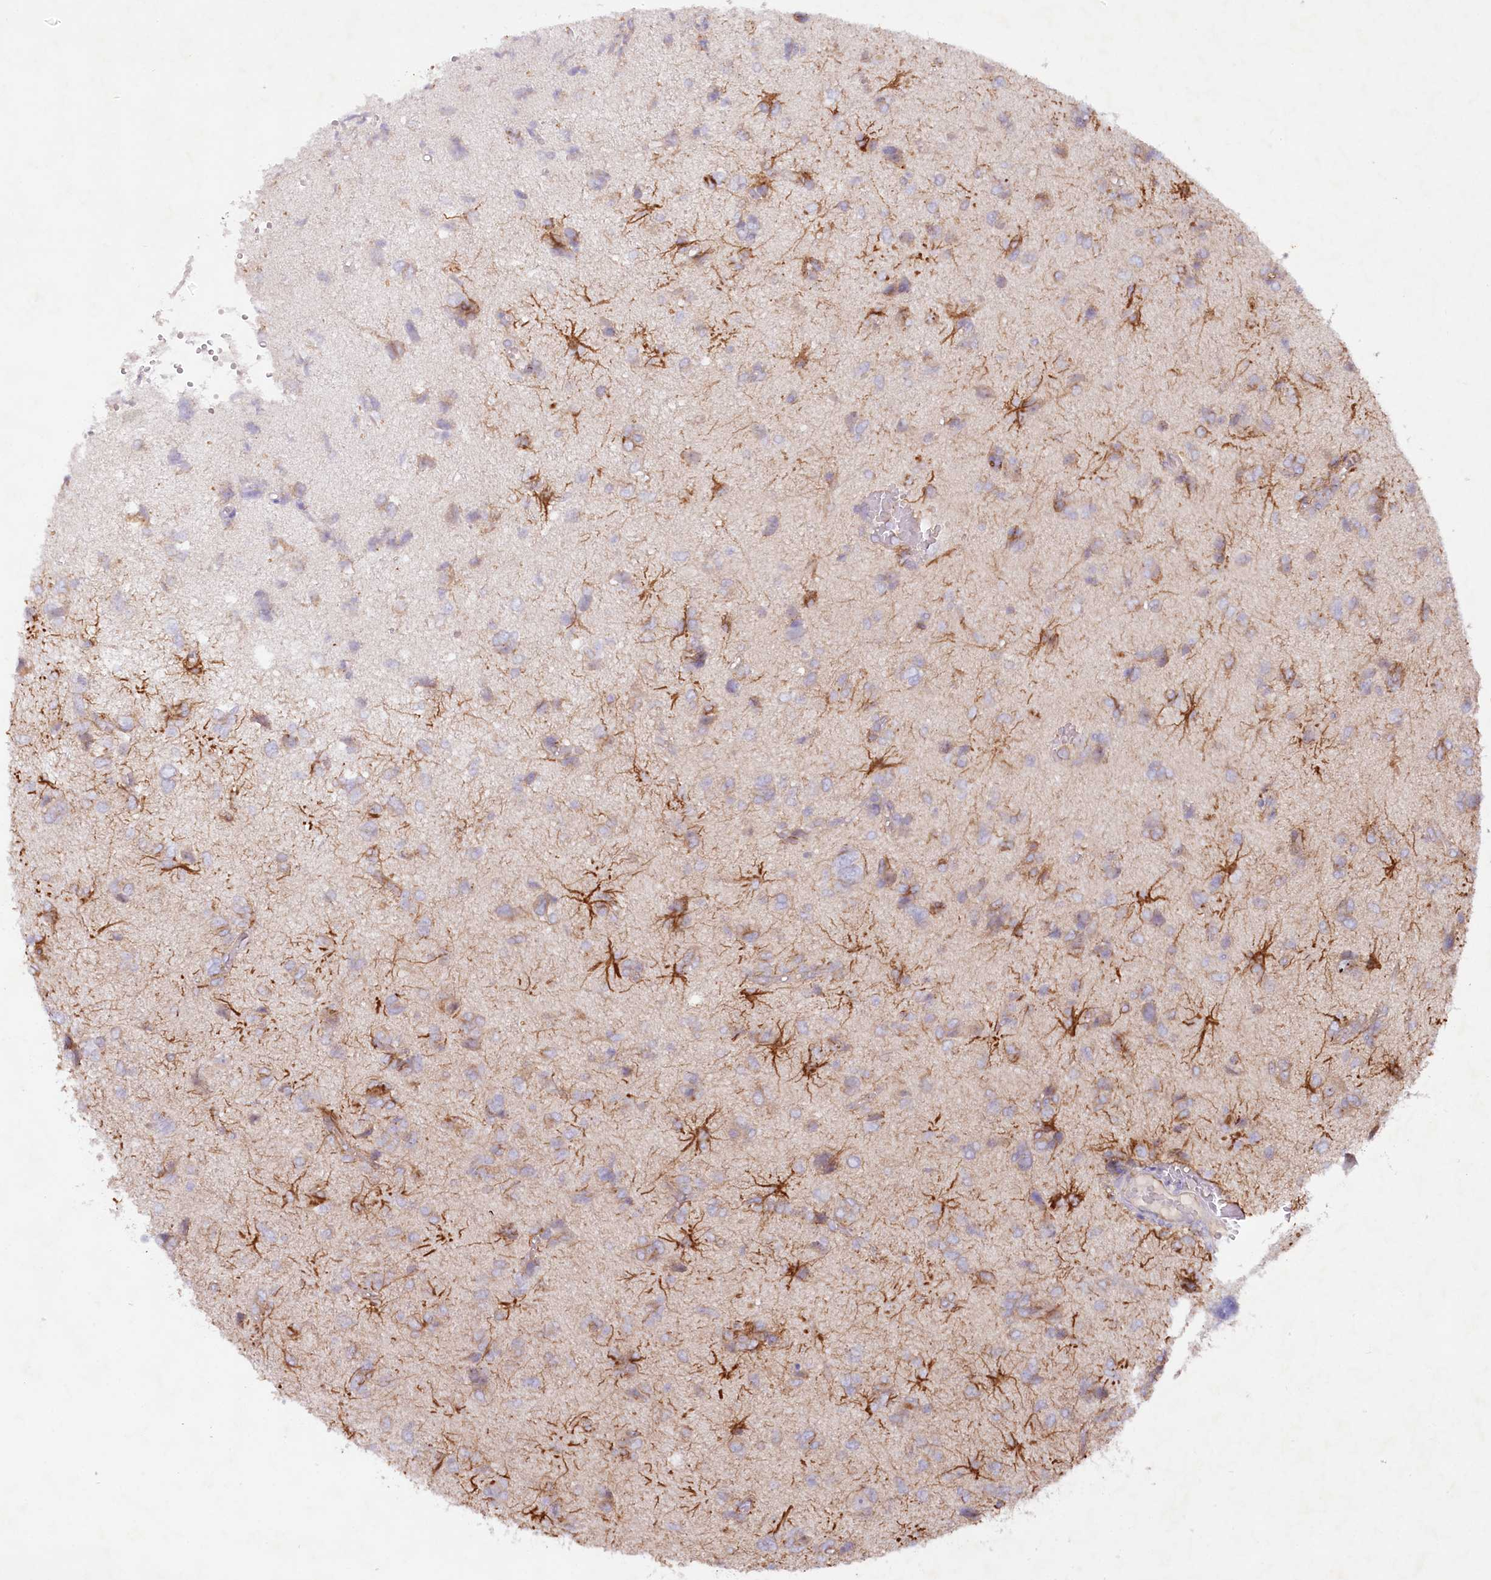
{"staining": {"intensity": "weak", "quantity": ">75%", "location": "cytoplasmic/membranous"}, "tissue": "glioma", "cell_type": "Tumor cells", "image_type": "cancer", "snomed": [{"axis": "morphology", "description": "Glioma, malignant, High grade"}, {"axis": "topography", "description": "Brain"}], "caption": "Protein staining of malignant glioma (high-grade) tissue exhibits weak cytoplasmic/membranous positivity in about >75% of tumor cells.", "gene": "TNIP1", "patient": {"sex": "female", "age": 59}}